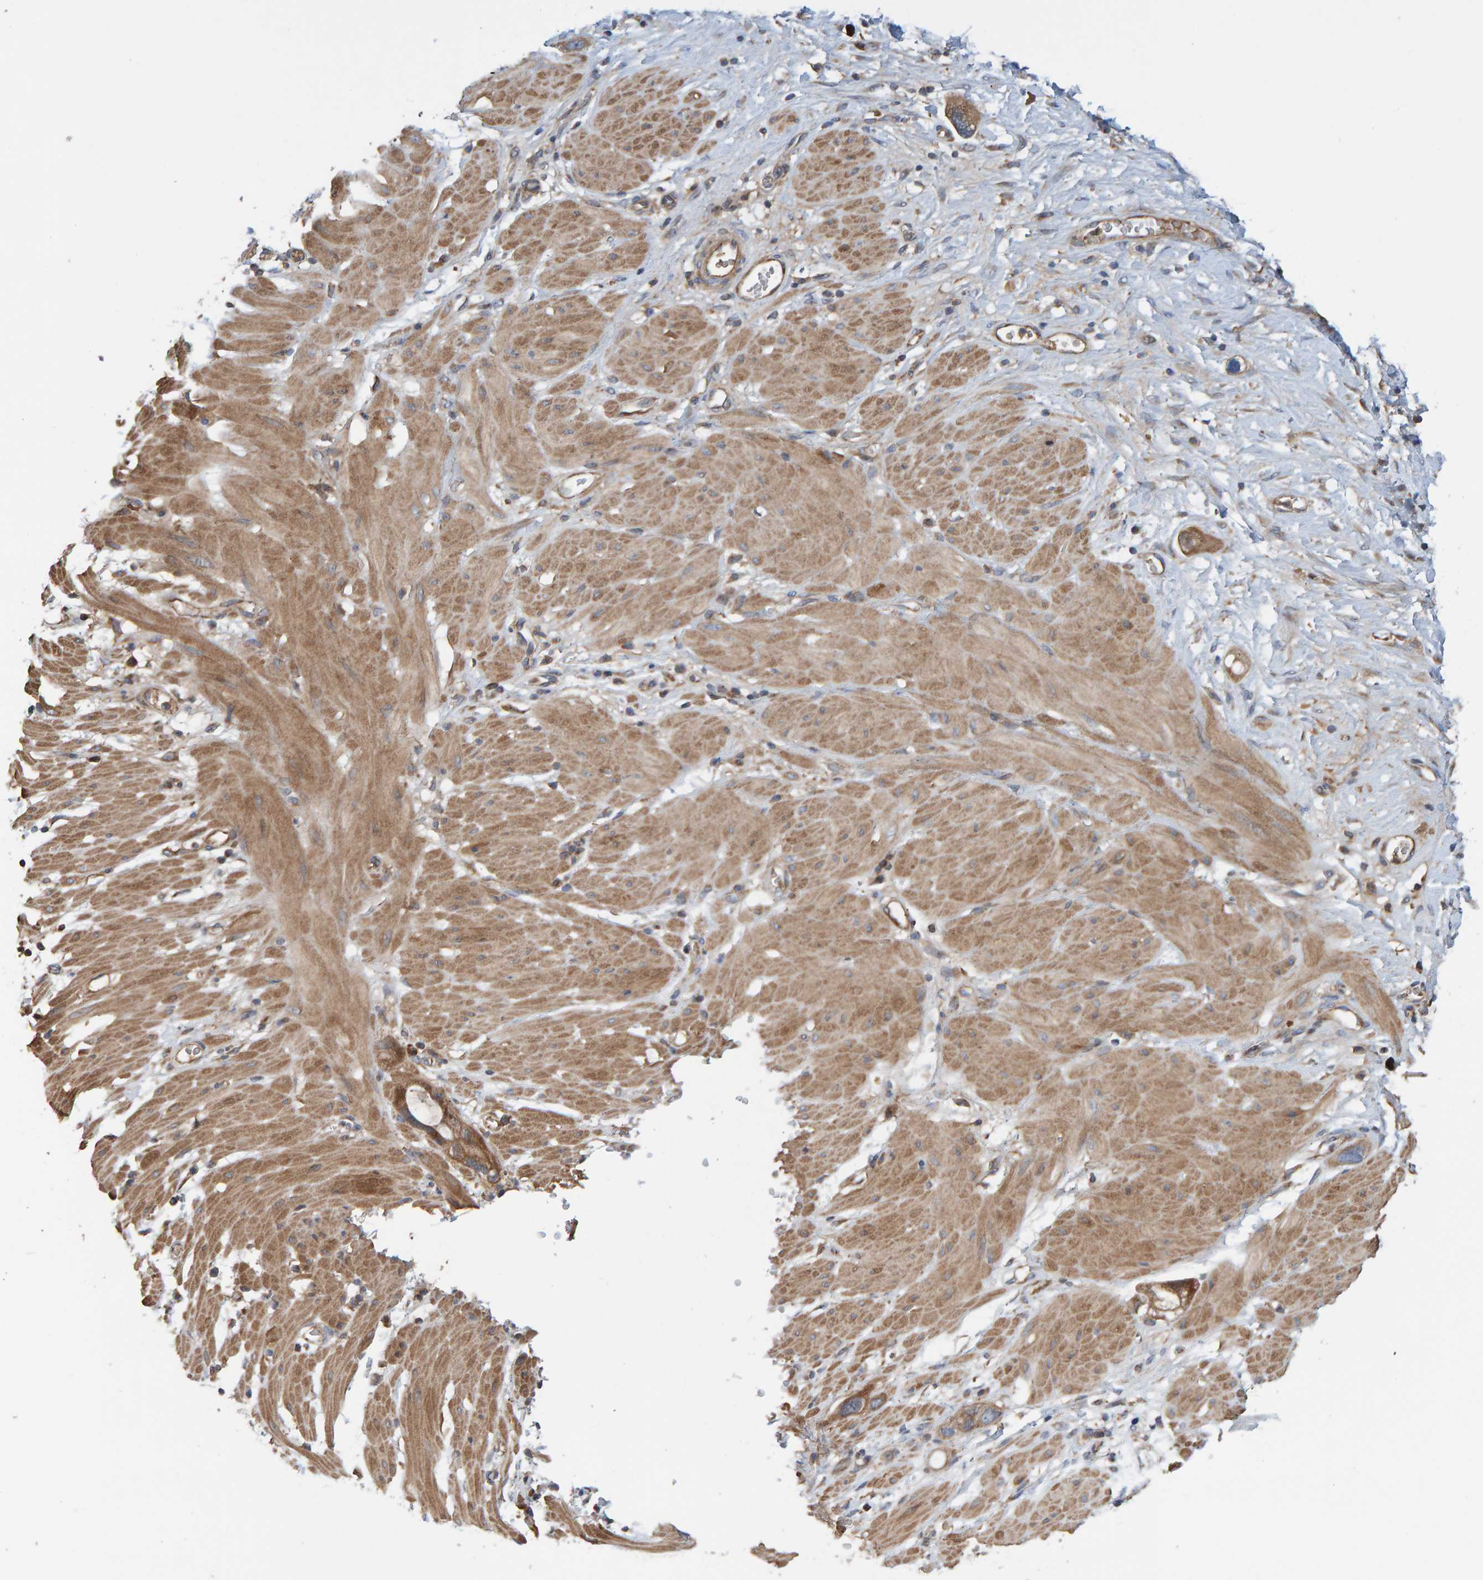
{"staining": {"intensity": "moderate", "quantity": ">75%", "location": "cytoplasmic/membranous"}, "tissue": "stomach cancer", "cell_type": "Tumor cells", "image_type": "cancer", "snomed": [{"axis": "morphology", "description": "Adenocarcinoma, NOS"}, {"axis": "topography", "description": "Stomach"}, {"axis": "topography", "description": "Stomach, lower"}], "caption": "This is a micrograph of immunohistochemistry (IHC) staining of stomach cancer (adenocarcinoma), which shows moderate staining in the cytoplasmic/membranous of tumor cells.", "gene": "KIAA0753", "patient": {"sex": "female", "age": 48}}